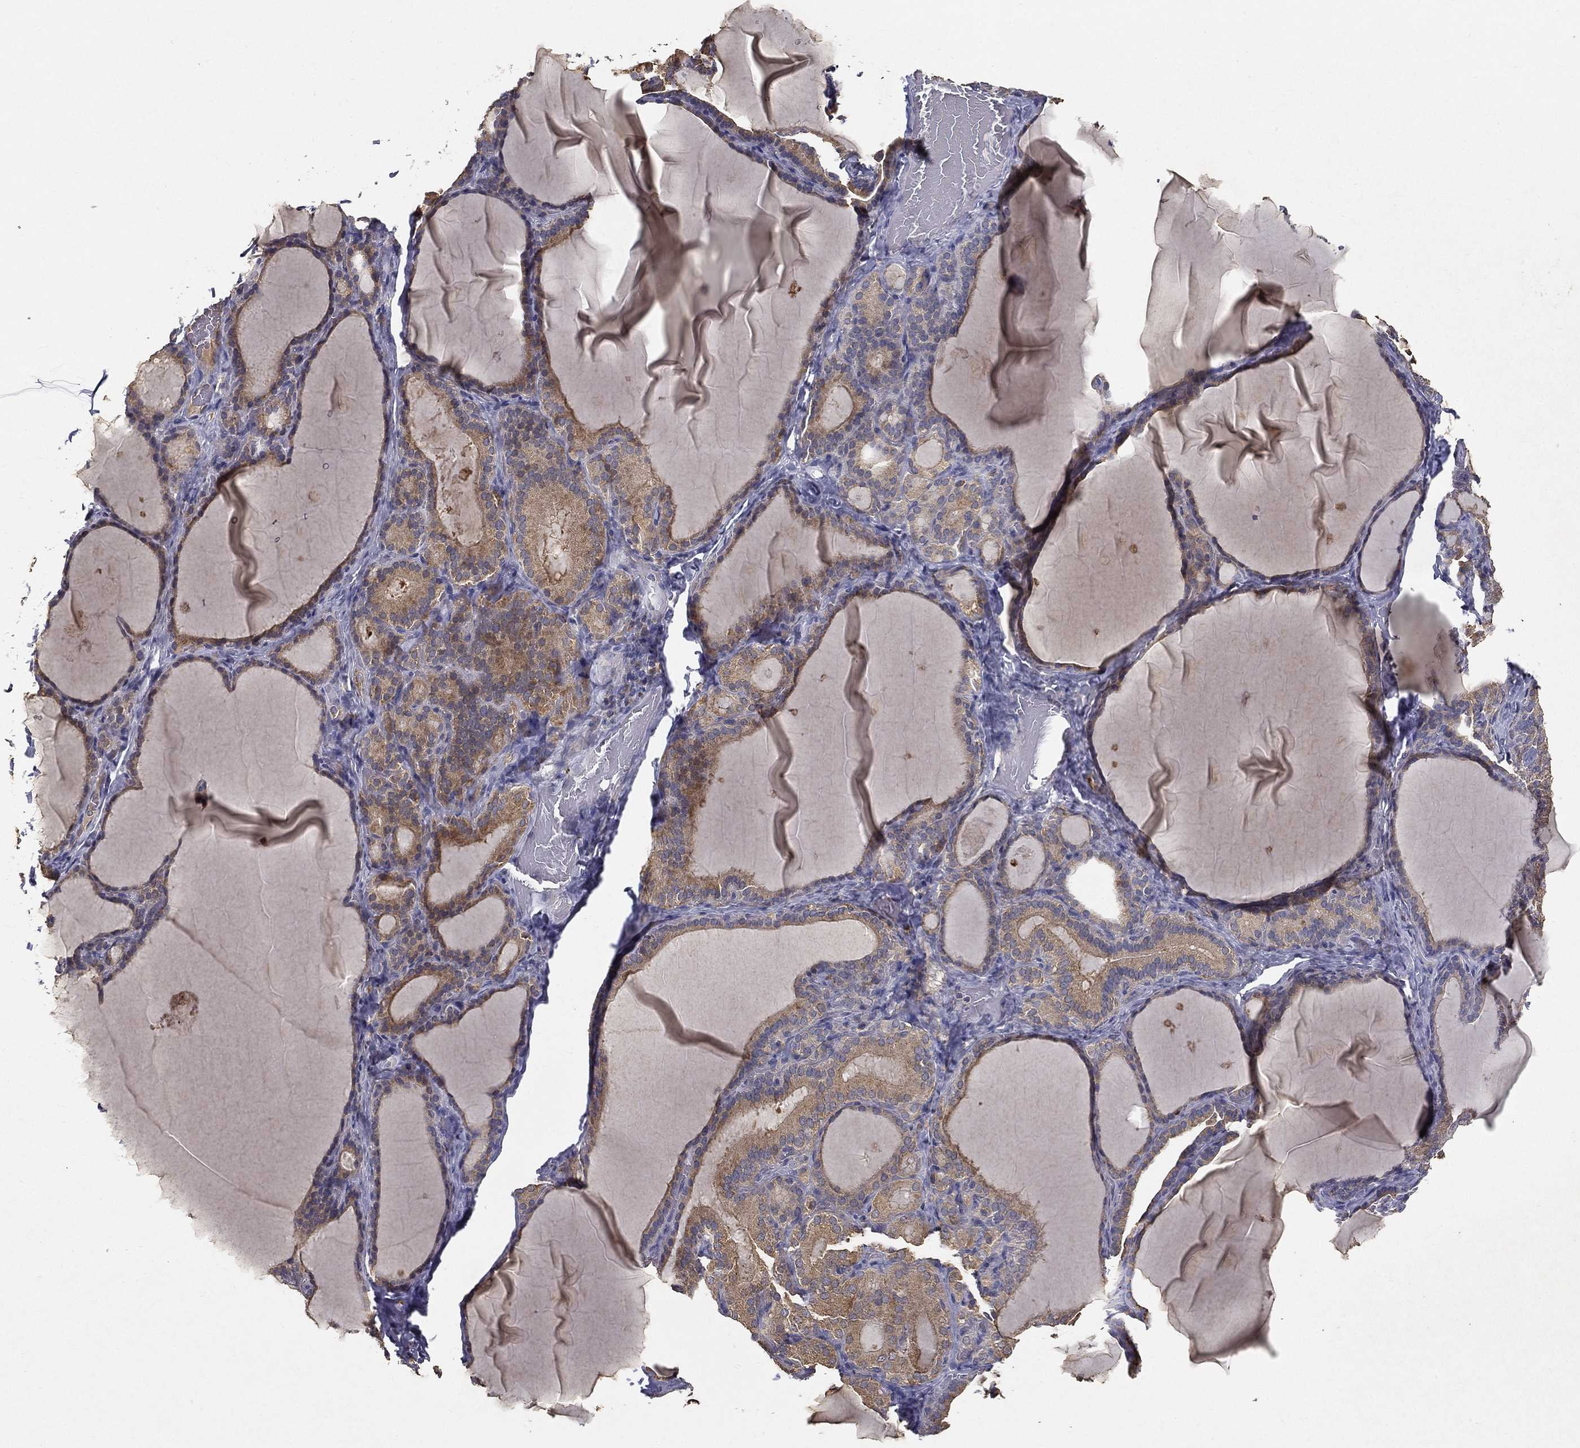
{"staining": {"intensity": "weak", "quantity": "25%-75%", "location": "cytoplasmic/membranous"}, "tissue": "thyroid gland", "cell_type": "Glandular cells", "image_type": "normal", "snomed": [{"axis": "morphology", "description": "Normal tissue, NOS"}, {"axis": "morphology", "description": "Hyperplasia, NOS"}, {"axis": "topography", "description": "Thyroid gland"}], "caption": "A high-resolution image shows immunohistochemistry staining of unremarkable thyroid gland, which demonstrates weak cytoplasmic/membranous positivity in approximately 25%-75% of glandular cells. Using DAB (3,3'-diaminobenzidine) (brown) and hematoxylin (blue) stains, captured at high magnification using brightfield microscopy.", "gene": "MT", "patient": {"sex": "female", "age": 27}}